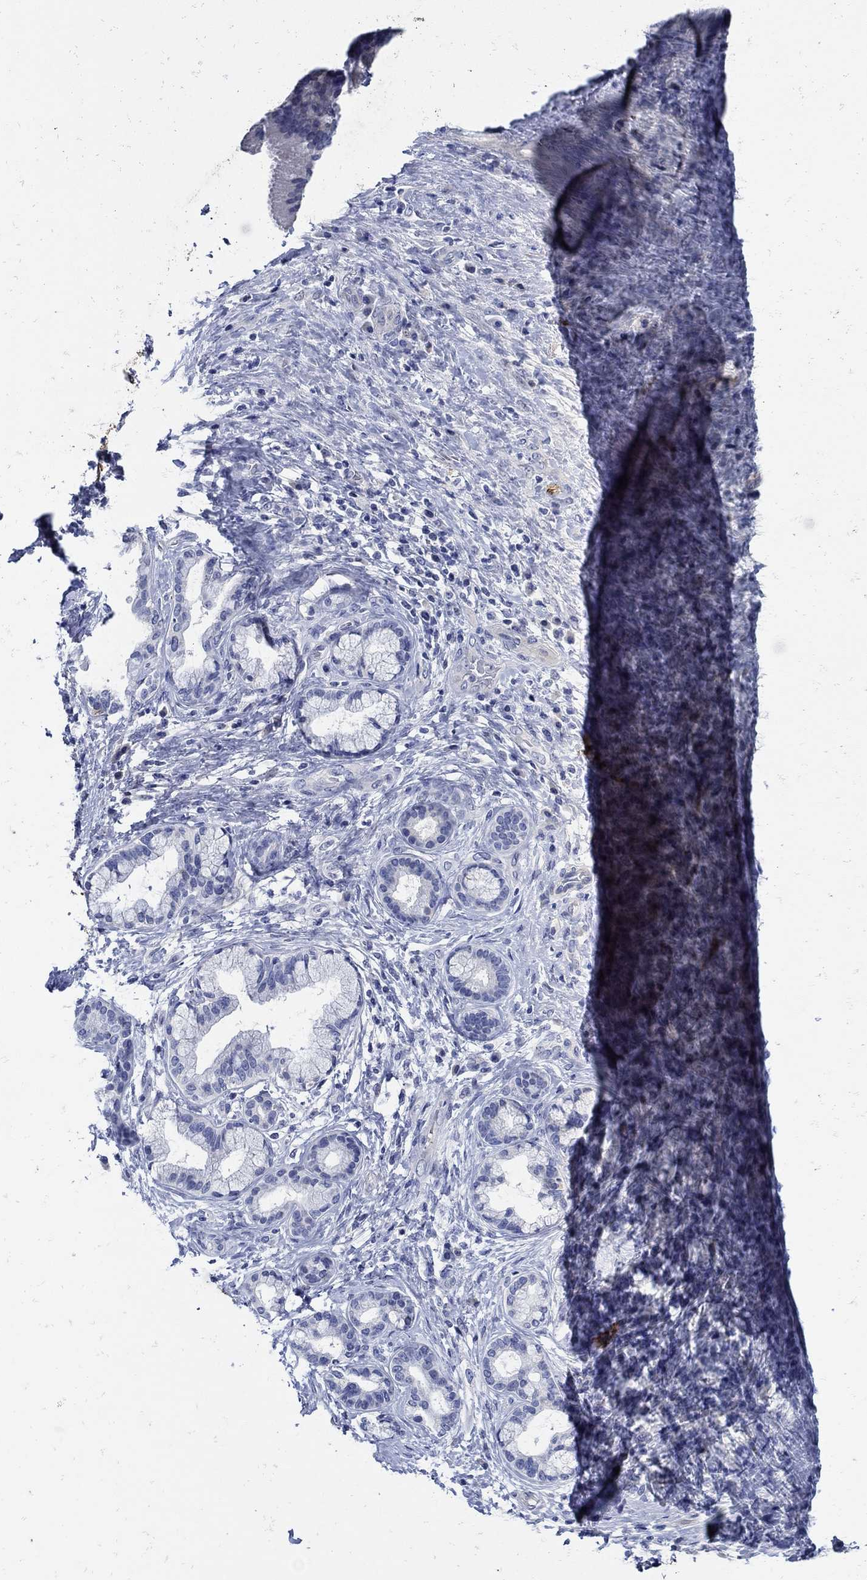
{"staining": {"intensity": "negative", "quantity": "none", "location": "none"}, "tissue": "liver cancer", "cell_type": "Tumor cells", "image_type": "cancer", "snomed": [{"axis": "morphology", "description": "Cholangiocarcinoma"}, {"axis": "topography", "description": "Liver"}], "caption": "An immunohistochemistry micrograph of liver cholangiocarcinoma is shown. There is no staining in tumor cells of liver cholangiocarcinoma.", "gene": "NOS1", "patient": {"sex": "female", "age": 73}}